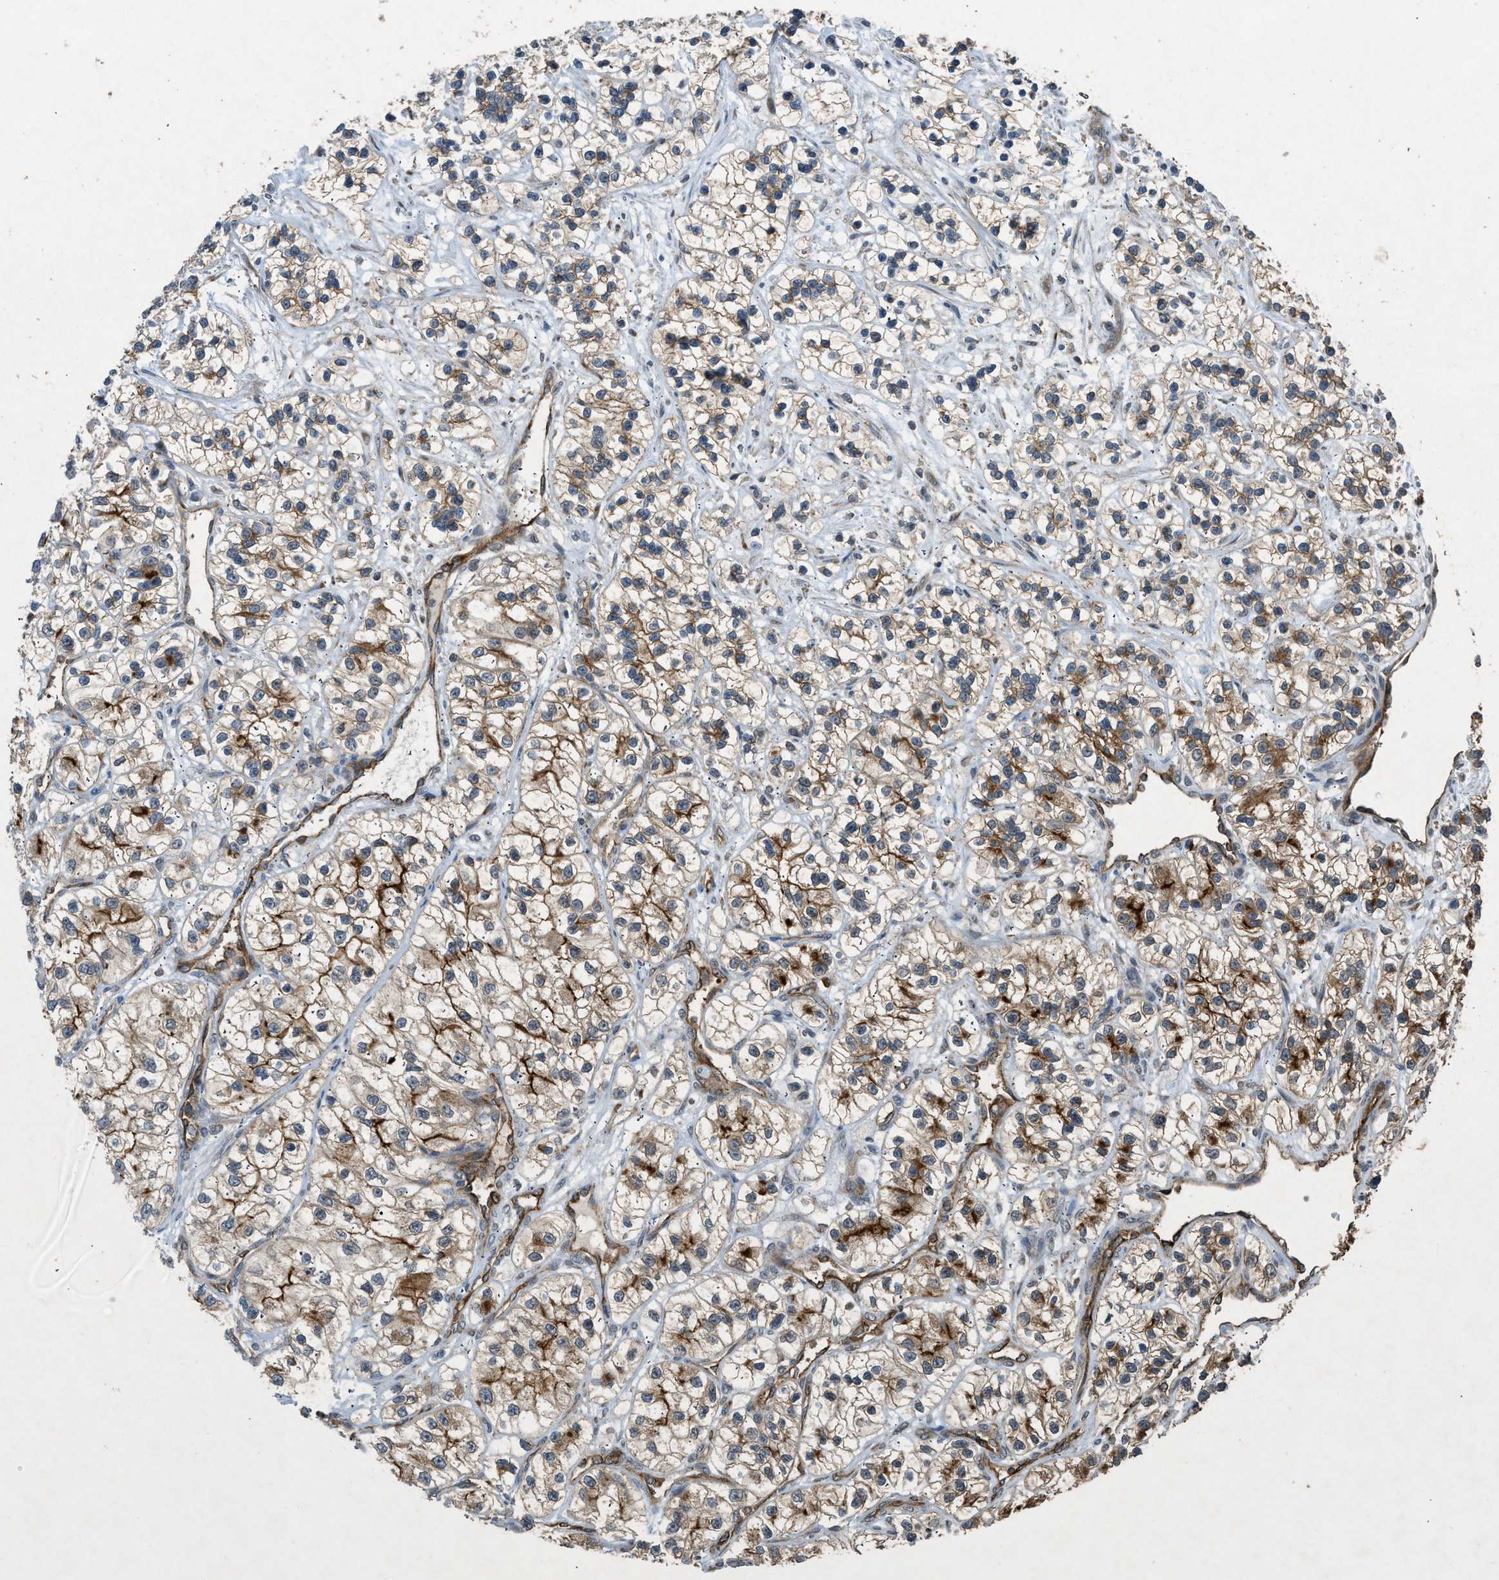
{"staining": {"intensity": "moderate", "quantity": ">75%", "location": "cytoplasmic/membranous"}, "tissue": "renal cancer", "cell_type": "Tumor cells", "image_type": "cancer", "snomed": [{"axis": "morphology", "description": "Adenocarcinoma, NOS"}, {"axis": "topography", "description": "Kidney"}], "caption": "A micrograph of human renal cancer stained for a protein shows moderate cytoplasmic/membranous brown staining in tumor cells. The staining was performed using DAB (3,3'-diaminobenzidine), with brown indicating positive protein expression. Nuclei are stained blue with hematoxylin.", "gene": "HIP1R", "patient": {"sex": "female", "age": 57}}